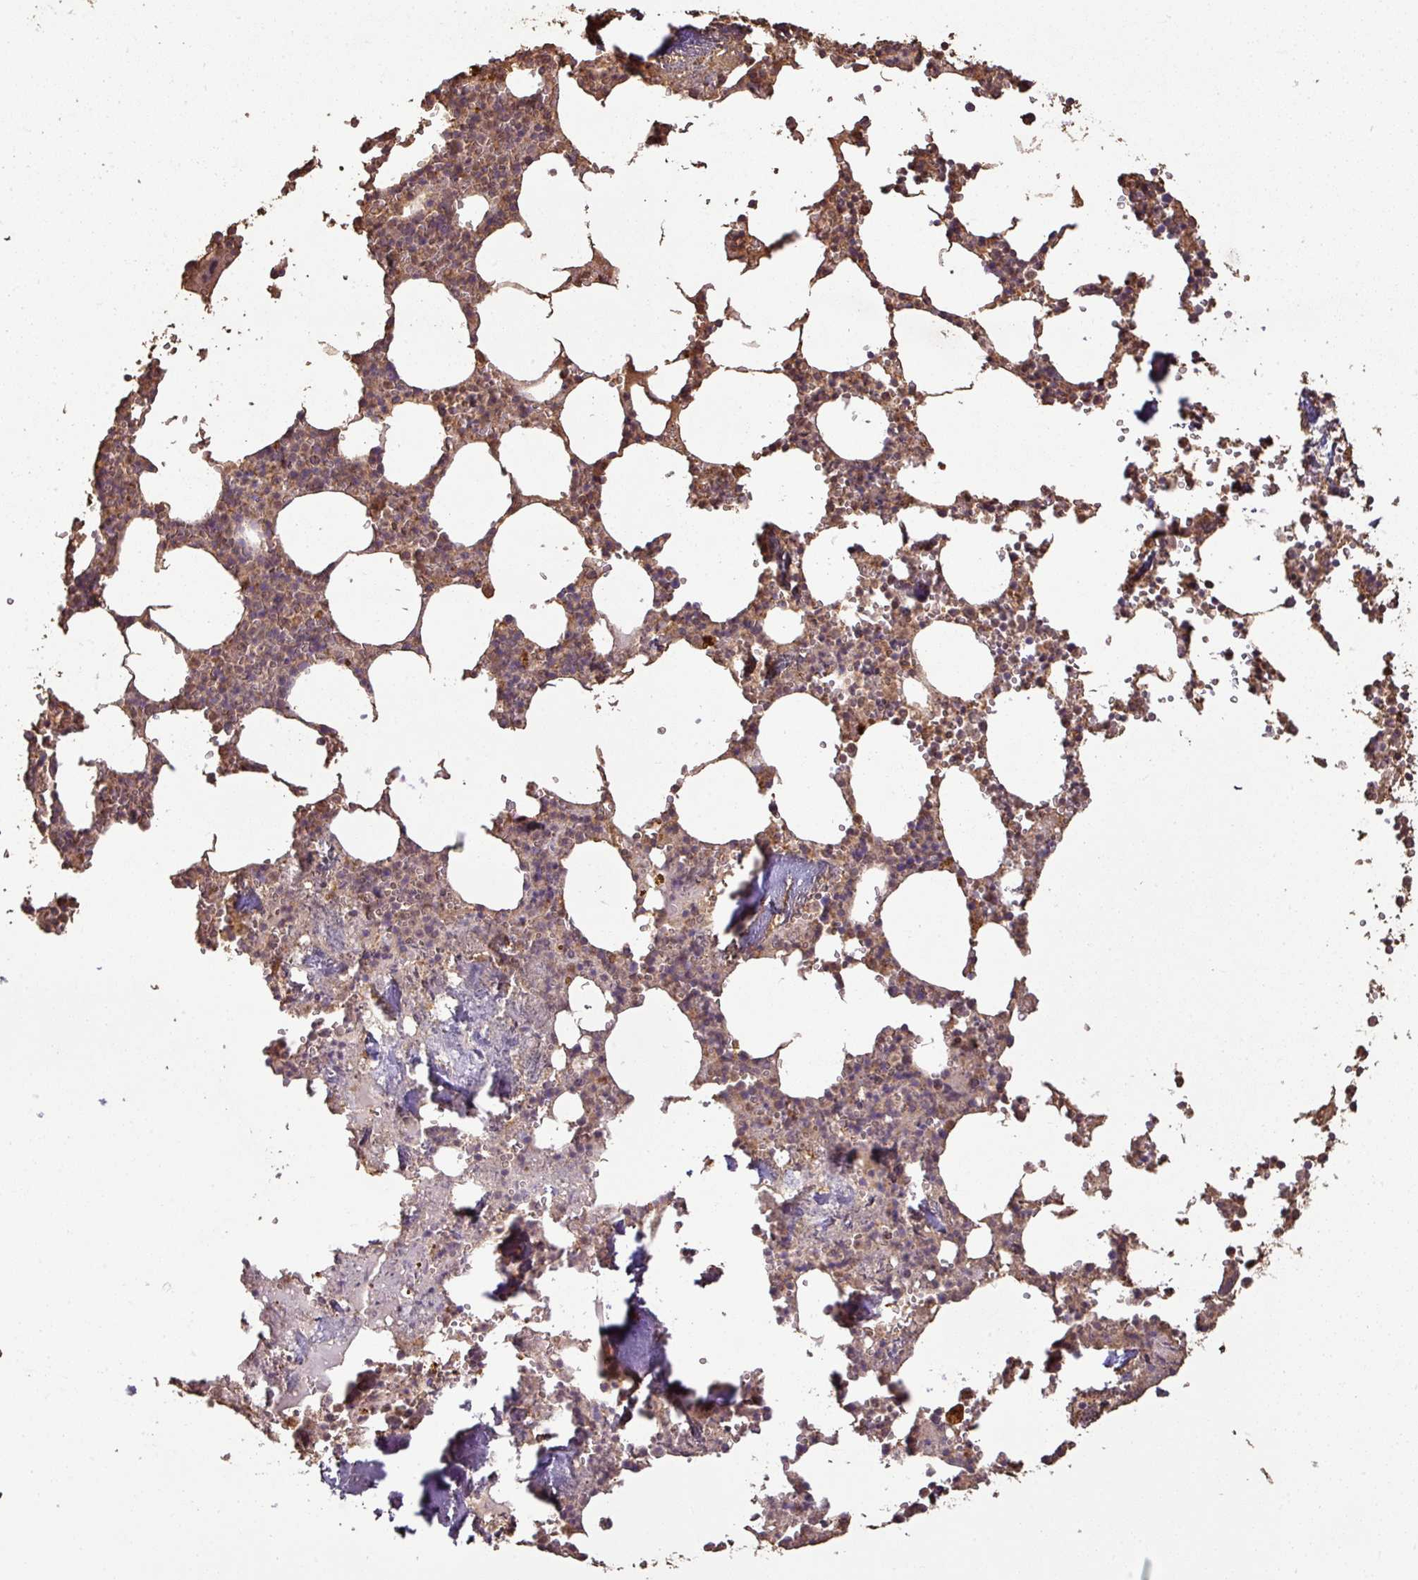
{"staining": {"intensity": "strong", "quantity": "25%-75%", "location": "cytoplasmic/membranous"}, "tissue": "bone marrow", "cell_type": "Hematopoietic cells", "image_type": "normal", "snomed": [{"axis": "morphology", "description": "Normal tissue, NOS"}, {"axis": "topography", "description": "Bone marrow"}], "caption": "Immunohistochemical staining of unremarkable human bone marrow reveals strong cytoplasmic/membranous protein expression in about 25%-75% of hematopoietic cells.", "gene": "ATAT1", "patient": {"sex": "male", "age": 54}}